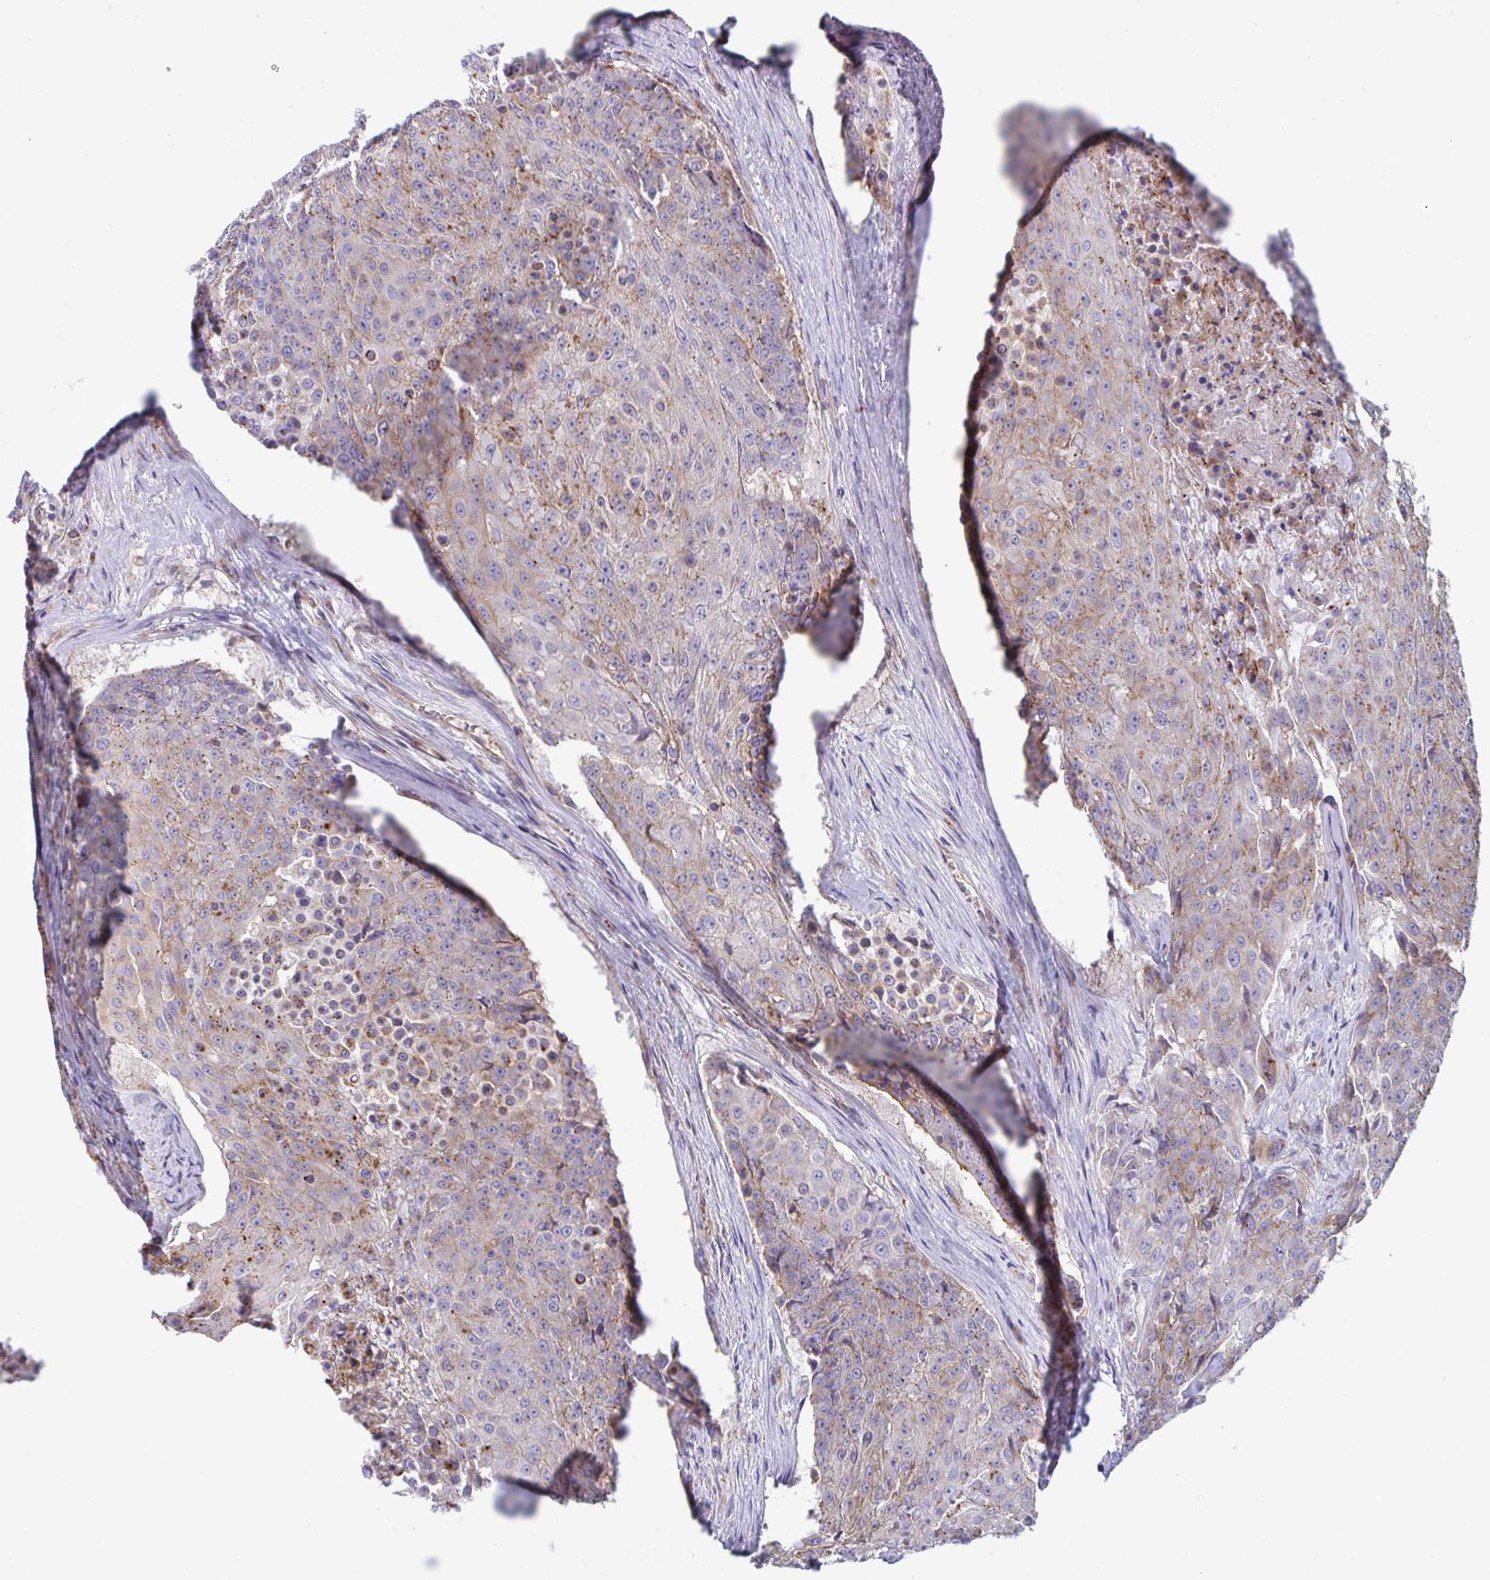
{"staining": {"intensity": "weak", "quantity": "<25%", "location": "cytoplasmic/membranous"}, "tissue": "urothelial cancer", "cell_type": "Tumor cells", "image_type": "cancer", "snomed": [{"axis": "morphology", "description": "Urothelial carcinoma, High grade"}, {"axis": "topography", "description": "Urinary bladder"}], "caption": "Tumor cells show no significant staining in urothelial carcinoma (high-grade).", "gene": "SLC9A6", "patient": {"sex": "female", "age": 63}}